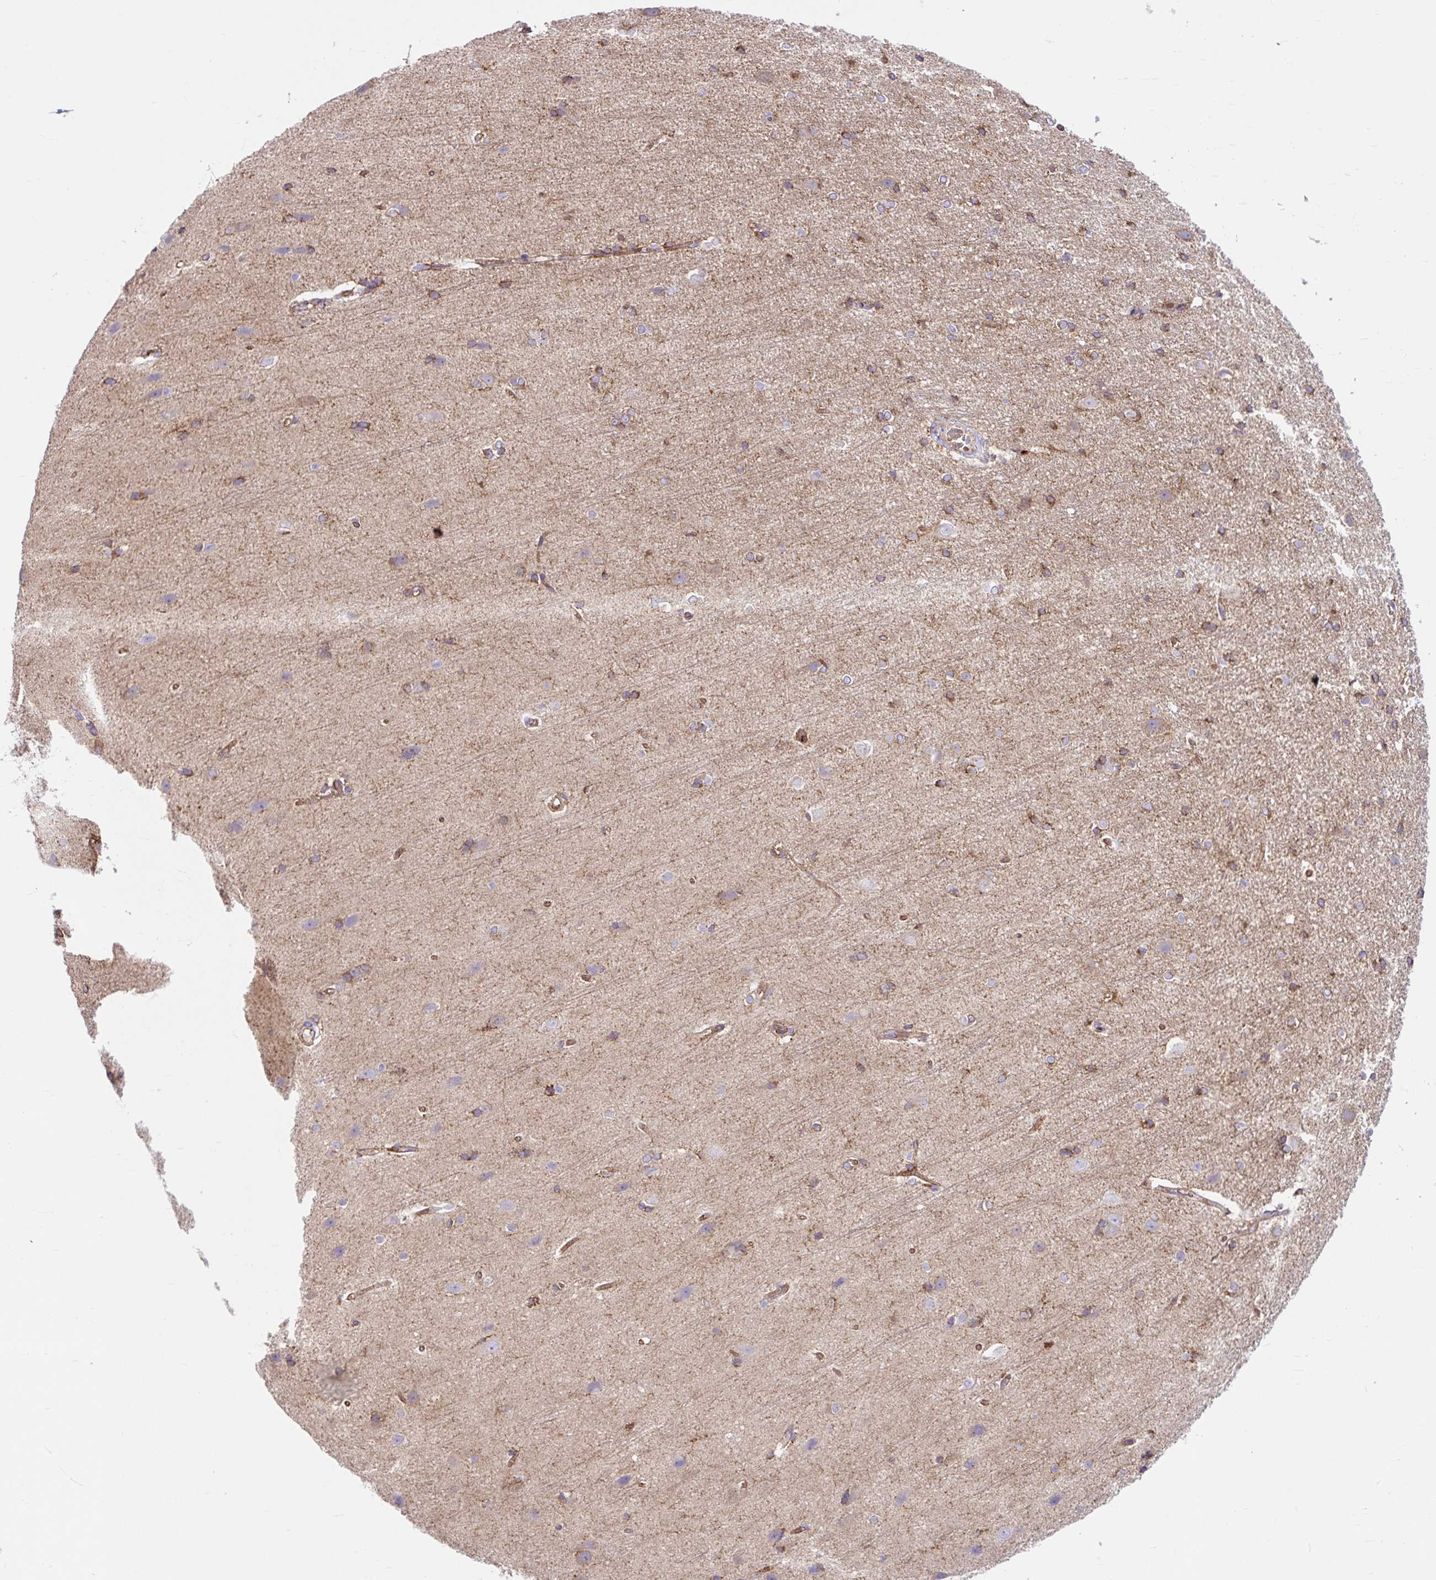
{"staining": {"intensity": "moderate", "quantity": ">75%", "location": "cytoplasmic/membranous"}, "tissue": "cerebral cortex", "cell_type": "Endothelial cells", "image_type": "normal", "snomed": [{"axis": "morphology", "description": "Normal tissue, NOS"}, {"axis": "topography", "description": "Cerebral cortex"}], "caption": "Immunohistochemical staining of unremarkable human cerebral cortex shows moderate cytoplasmic/membranous protein expression in approximately >75% of endothelial cells. (DAB = brown stain, brightfield microscopy at high magnification).", "gene": "HIP1R", "patient": {"sex": "male", "age": 37}}